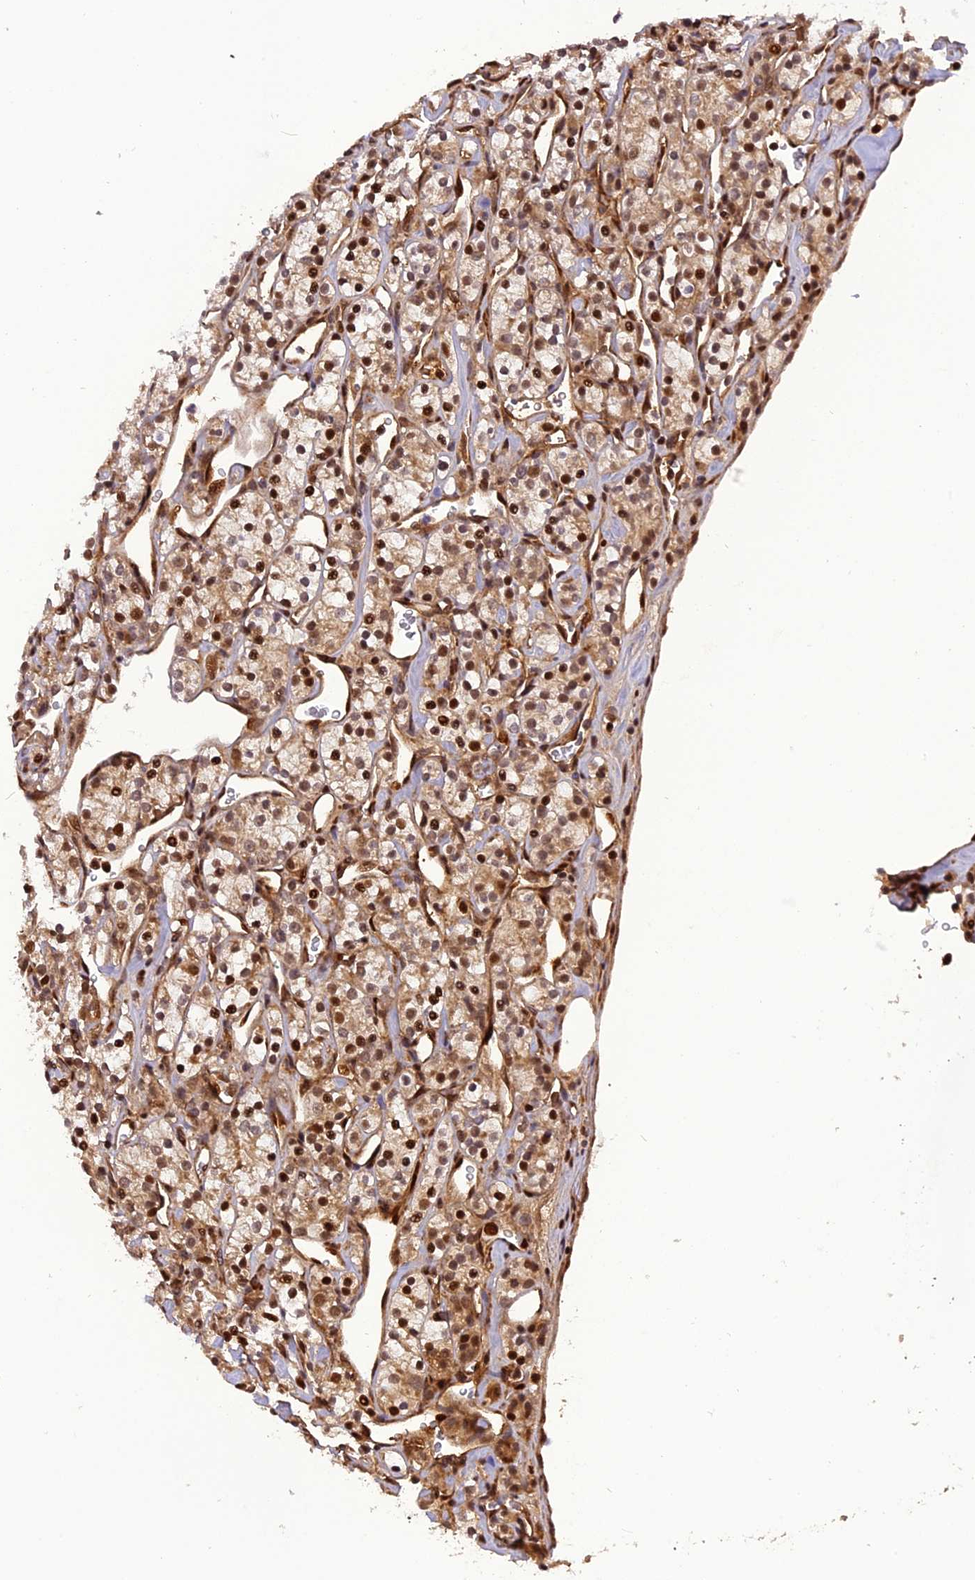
{"staining": {"intensity": "moderate", "quantity": ">75%", "location": "cytoplasmic/membranous,nuclear"}, "tissue": "renal cancer", "cell_type": "Tumor cells", "image_type": "cancer", "snomed": [{"axis": "morphology", "description": "Adenocarcinoma, NOS"}, {"axis": "topography", "description": "Kidney"}], "caption": "High-magnification brightfield microscopy of renal cancer (adenocarcinoma) stained with DAB (3,3'-diaminobenzidine) (brown) and counterstained with hematoxylin (blue). tumor cells exhibit moderate cytoplasmic/membranous and nuclear staining is seen in about>75% of cells. (DAB IHC, brown staining for protein, blue staining for nuclei).", "gene": "MICALL1", "patient": {"sex": "male", "age": 77}}